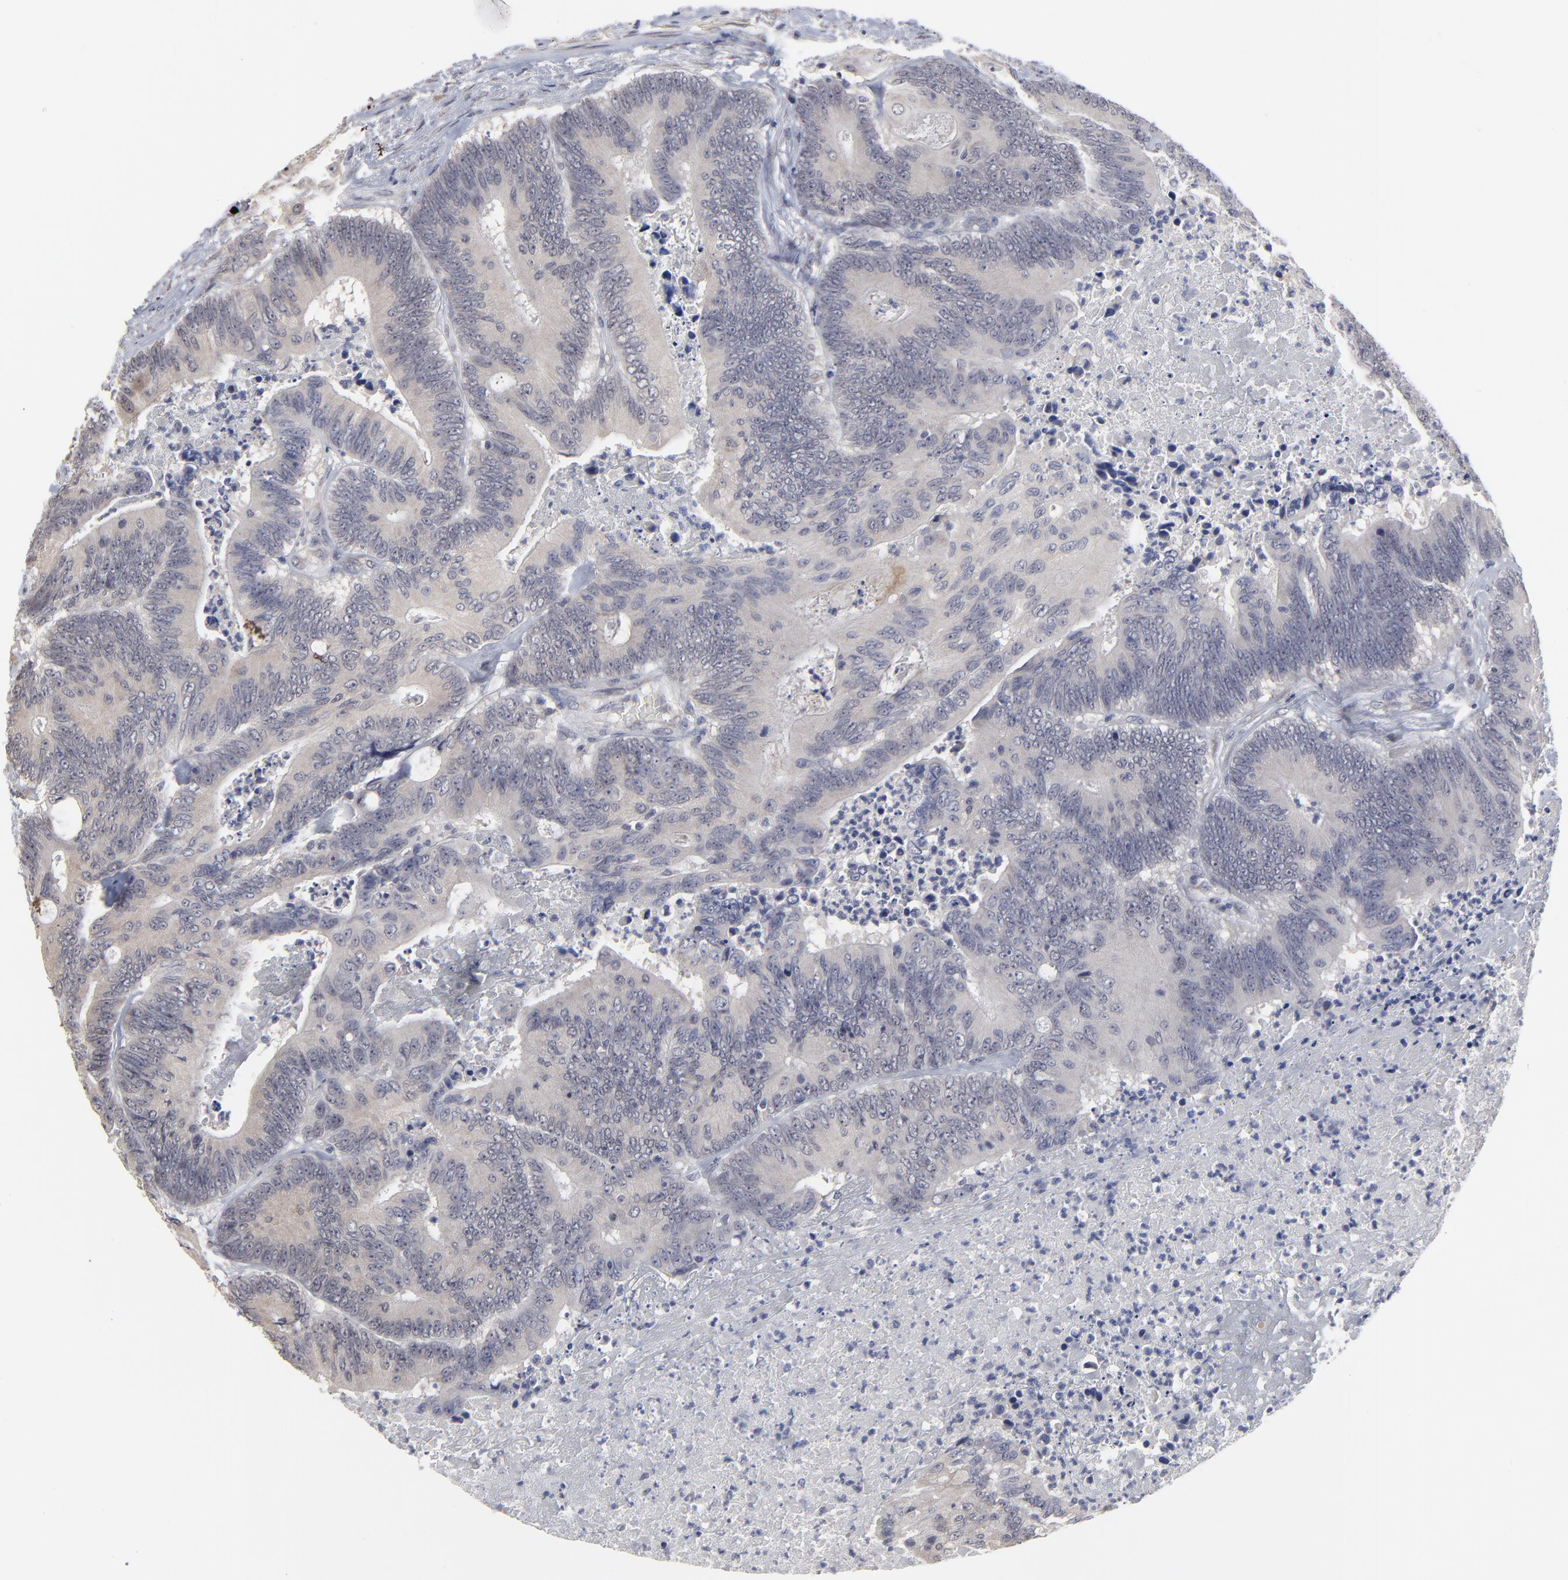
{"staining": {"intensity": "negative", "quantity": "none", "location": "none"}, "tissue": "colorectal cancer", "cell_type": "Tumor cells", "image_type": "cancer", "snomed": [{"axis": "morphology", "description": "Adenocarcinoma, NOS"}, {"axis": "topography", "description": "Colon"}], "caption": "Colorectal cancer was stained to show a protein in brown. There is no significant staining in tumor cells.", "gene": "MAGEA10", "patient": {"sex": "male", "age": 65}}